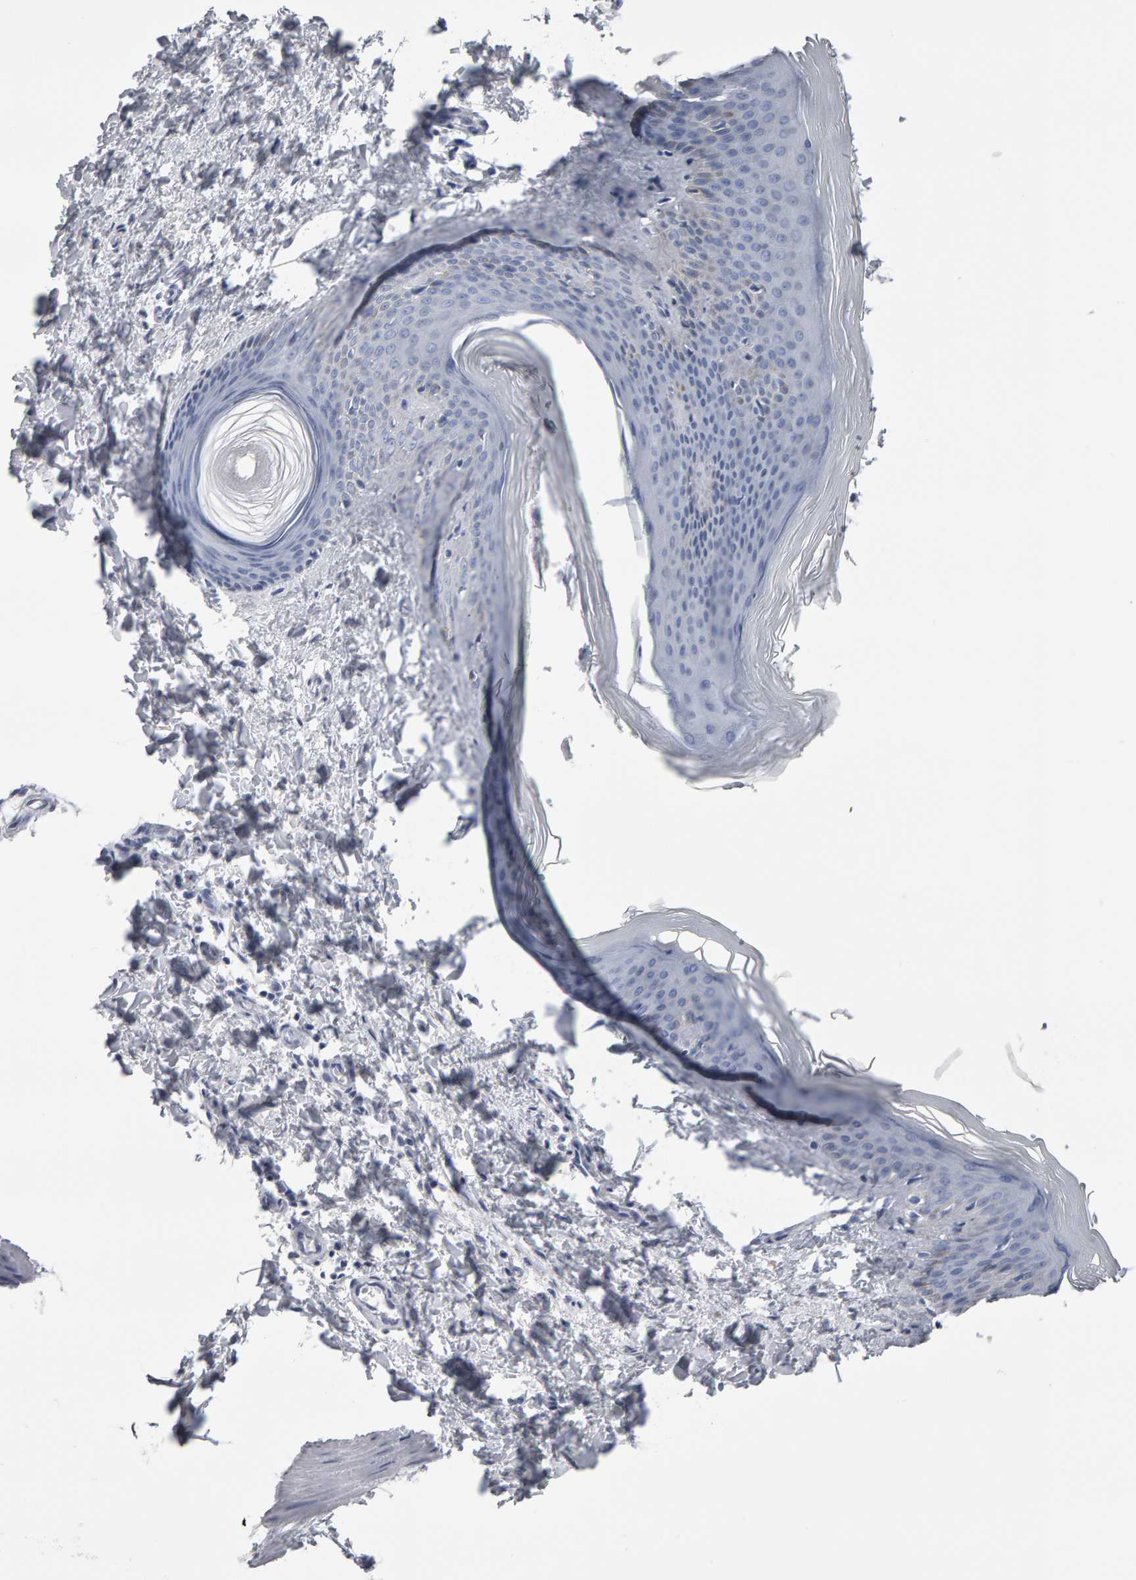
{"staining": {"intensity": "negative", "quantity": "none", "location": "none"}, "tissue": "skin", "cell_type": "Fibroblasts", "image_type": "normal", "snomed": [{"axis": "morphology", "description": "Normal tissue, NOS"}, {"axis": "topography", "description": "Skin"}], "caption": "Immunohistochemical staining of benign human skin reveals no significant staining in fibroblasts. The staining is performed using DAB brown chromogen with nuclei counter-stained in using hematoxylin.", "gene": "CD38", "patient": {"sex": "female", "age": 27}}